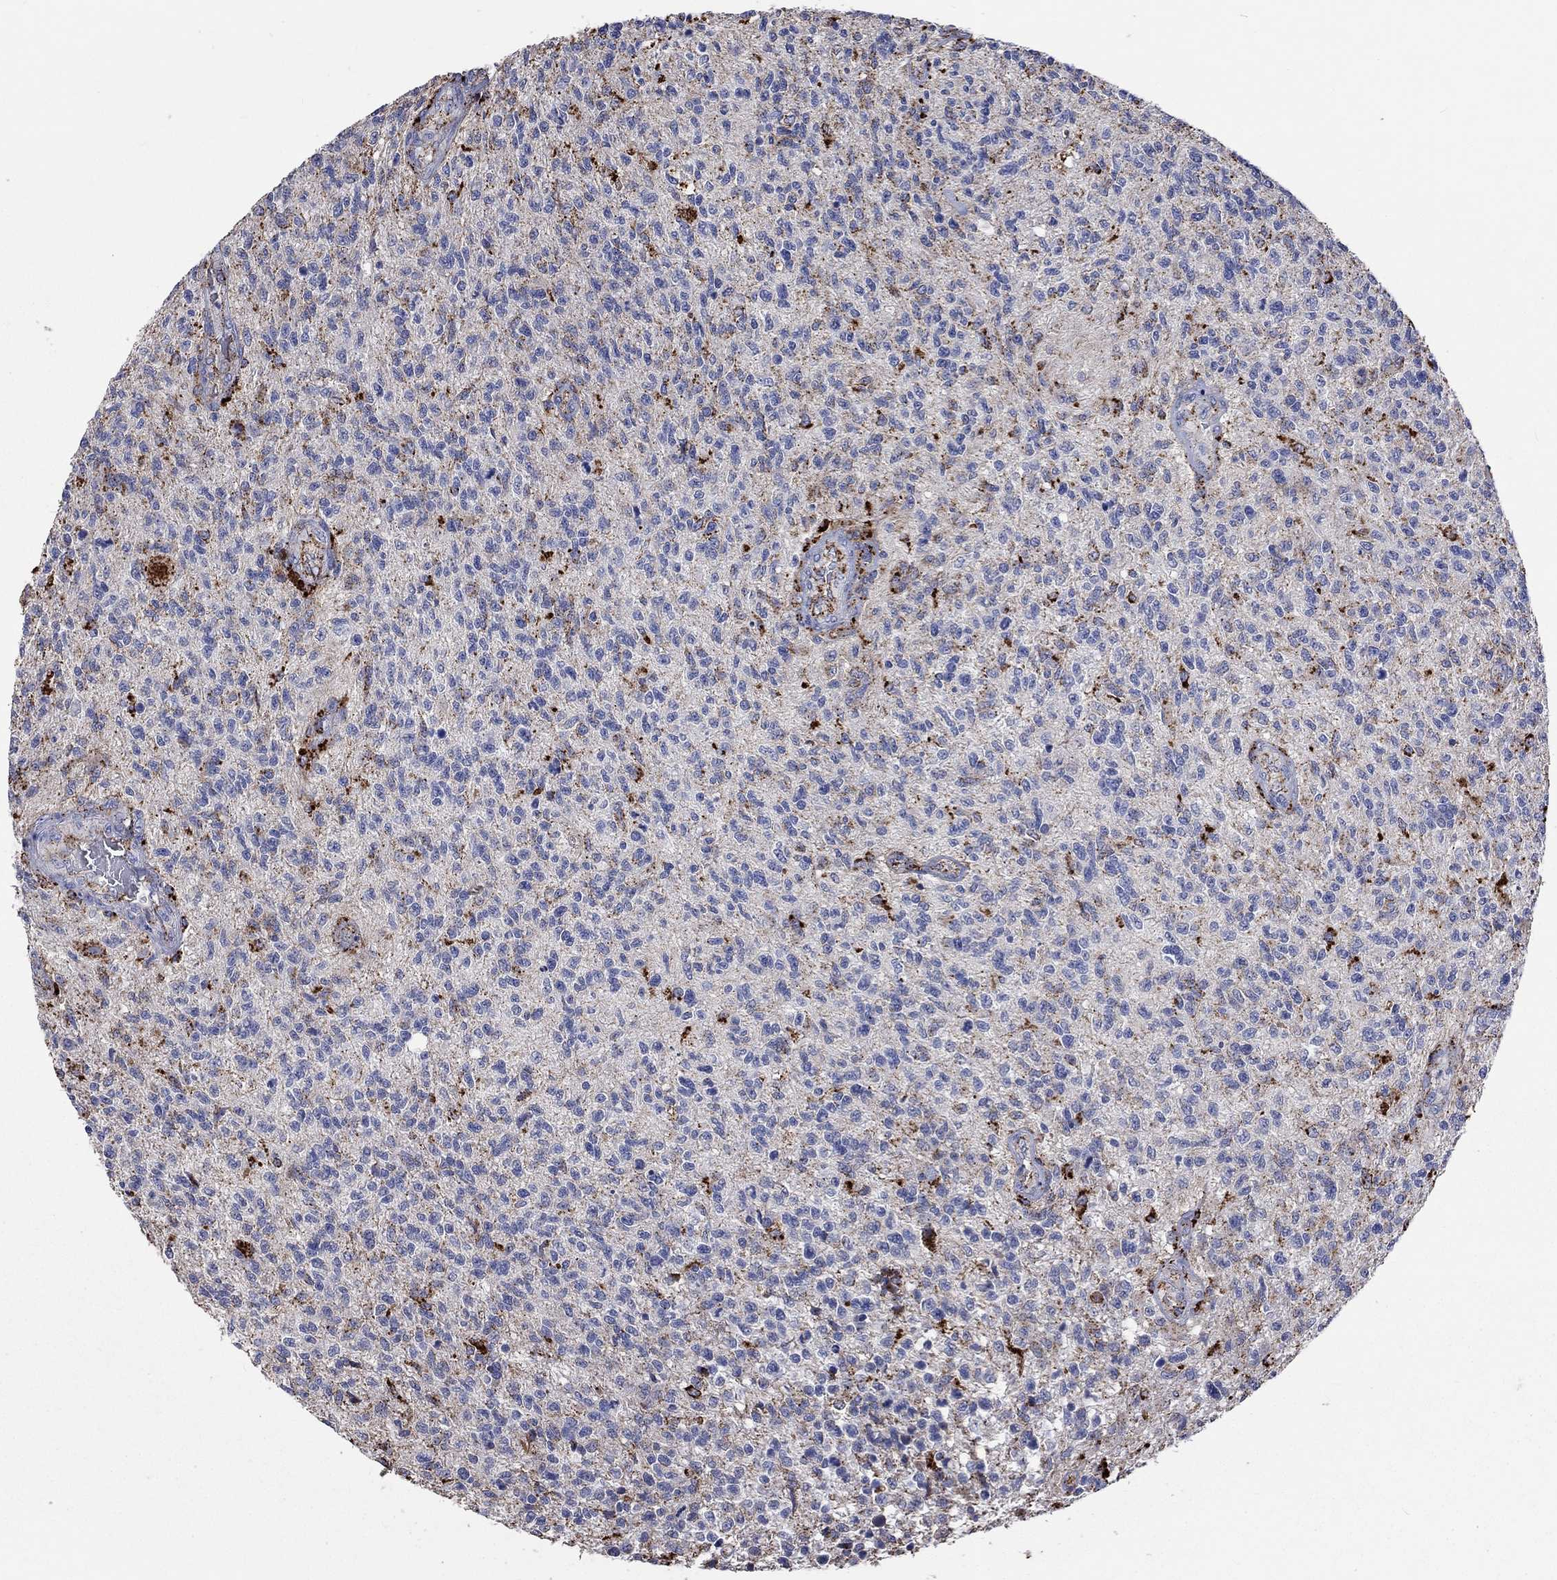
{"staining": {"intensity": "strong", "quantity": "<25%", "location": "cytoplasmic/membranous"}, "tissue": "glioma", "cell_type": "Tumor cells", "image_type": "cancer", "snomed": [{"axis": "morphology", "description": "Glioma, malignant, High grade"}, {"axis": "topography", "description": "Brain"}], "caption": "Glioma stained for a protein displays strong cytoplasmic/membranous positivity in tumor cells. The protein of interest is shown in brown color, while the nuclei are stained blue.", "gene": "CTSB", "patient": {"sex": "male", "age": 56}}